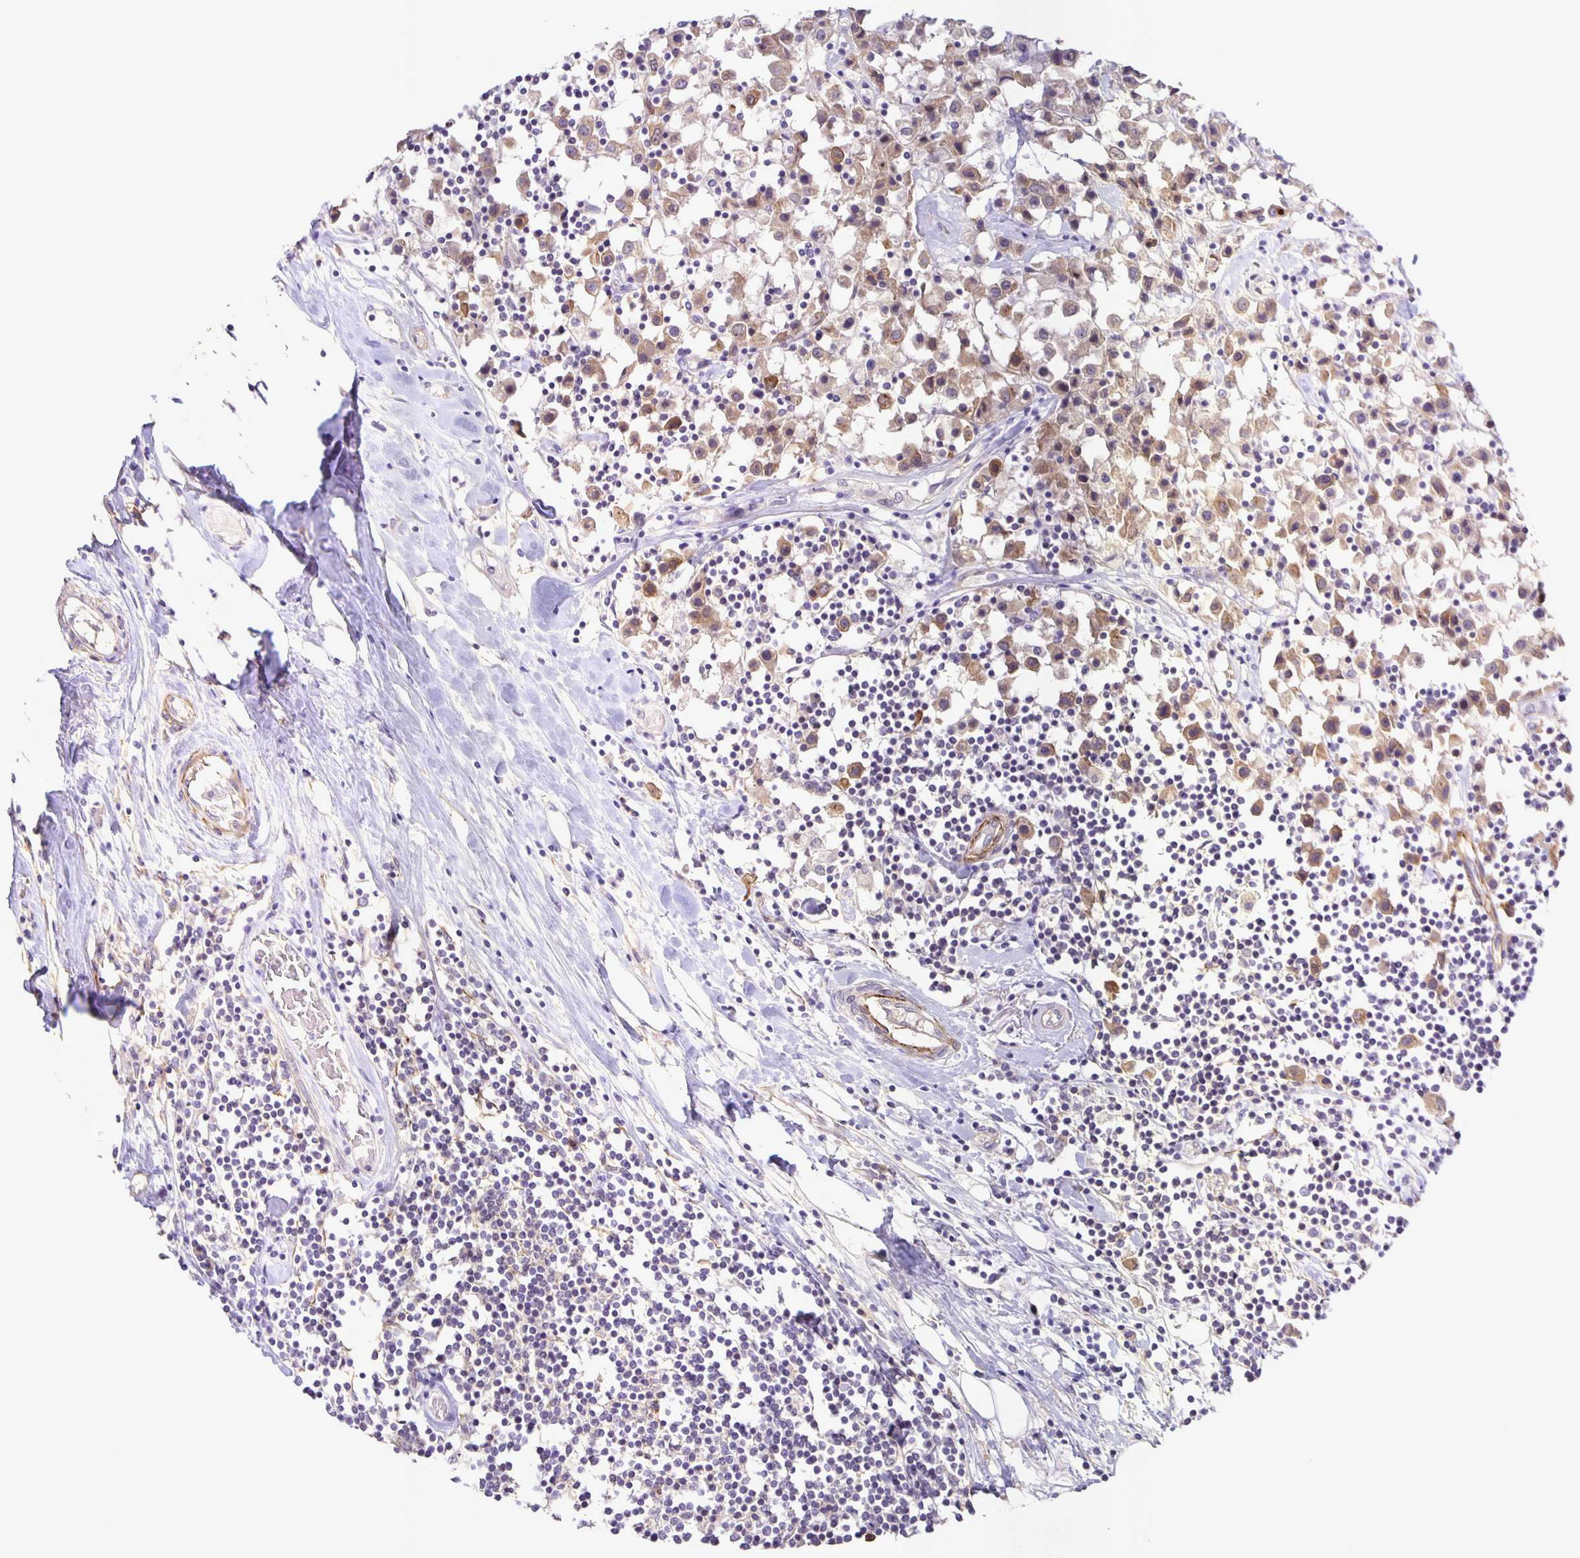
{"staining": {"intensity": "weak", "quantity": "25%-75%", "location": "cytoplasmic/membranous"}, "tissue": "breast cancer", "cell_type": "Tumor cells", "image_type": "cancer", "snomed": [{"axis": "morphology", "description": "Duct carcinoma"}, {"axis": "topography", "description": "Breast"}], "caption": "A high-resolution histopathology image shows immunohistochemistry (IHC) staining of breast cancer (intraductal carcinoma), which displays weak cytoplasmic/membranous staining in about 25%-75% of tumor cells. (DAB IHC, brown staining for protein, blue staining for nuclei).", "gene": "SRCIN1", "patient": {"sex": "female", "age": 61}}